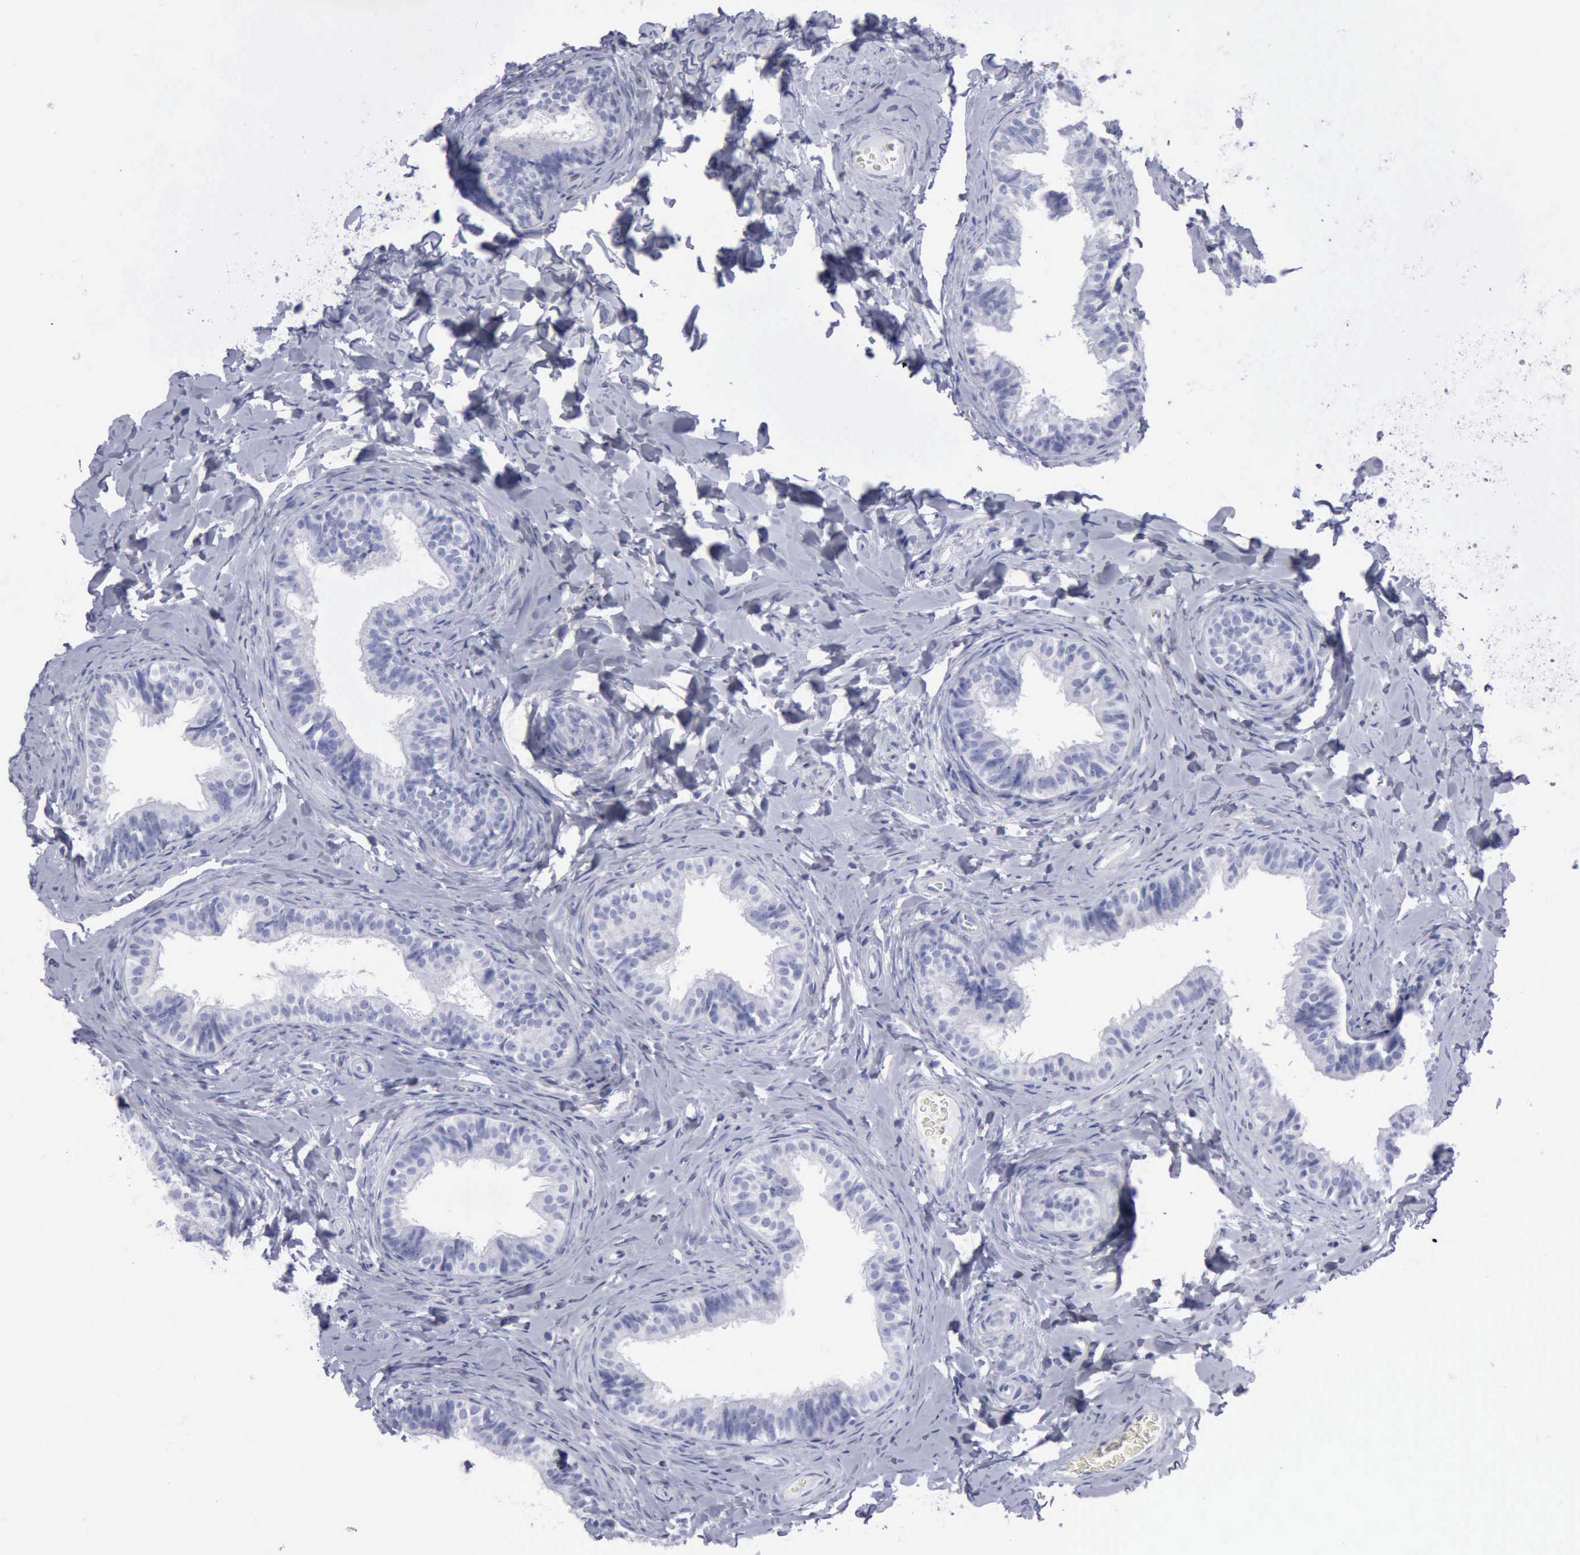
{"staining": {"intensity": "negative", "quantity": "none", "location": "none"}, "tissue": "epididymis", "cell_type": "Glandular cells", "image_type": "normal", "snomed": [{"axis": "morphology", "description": "Normal tissue, NOS"}, {"axis": "topography", "description": "Epididymis"}], "caption": "IHC photomicrograph of unremarkable human epididymis stained for a protein (brown), which demonstrates no positivity in glandular cells.", "gene": "KRT13", "patient": {"sex": "male", "age": 26}}